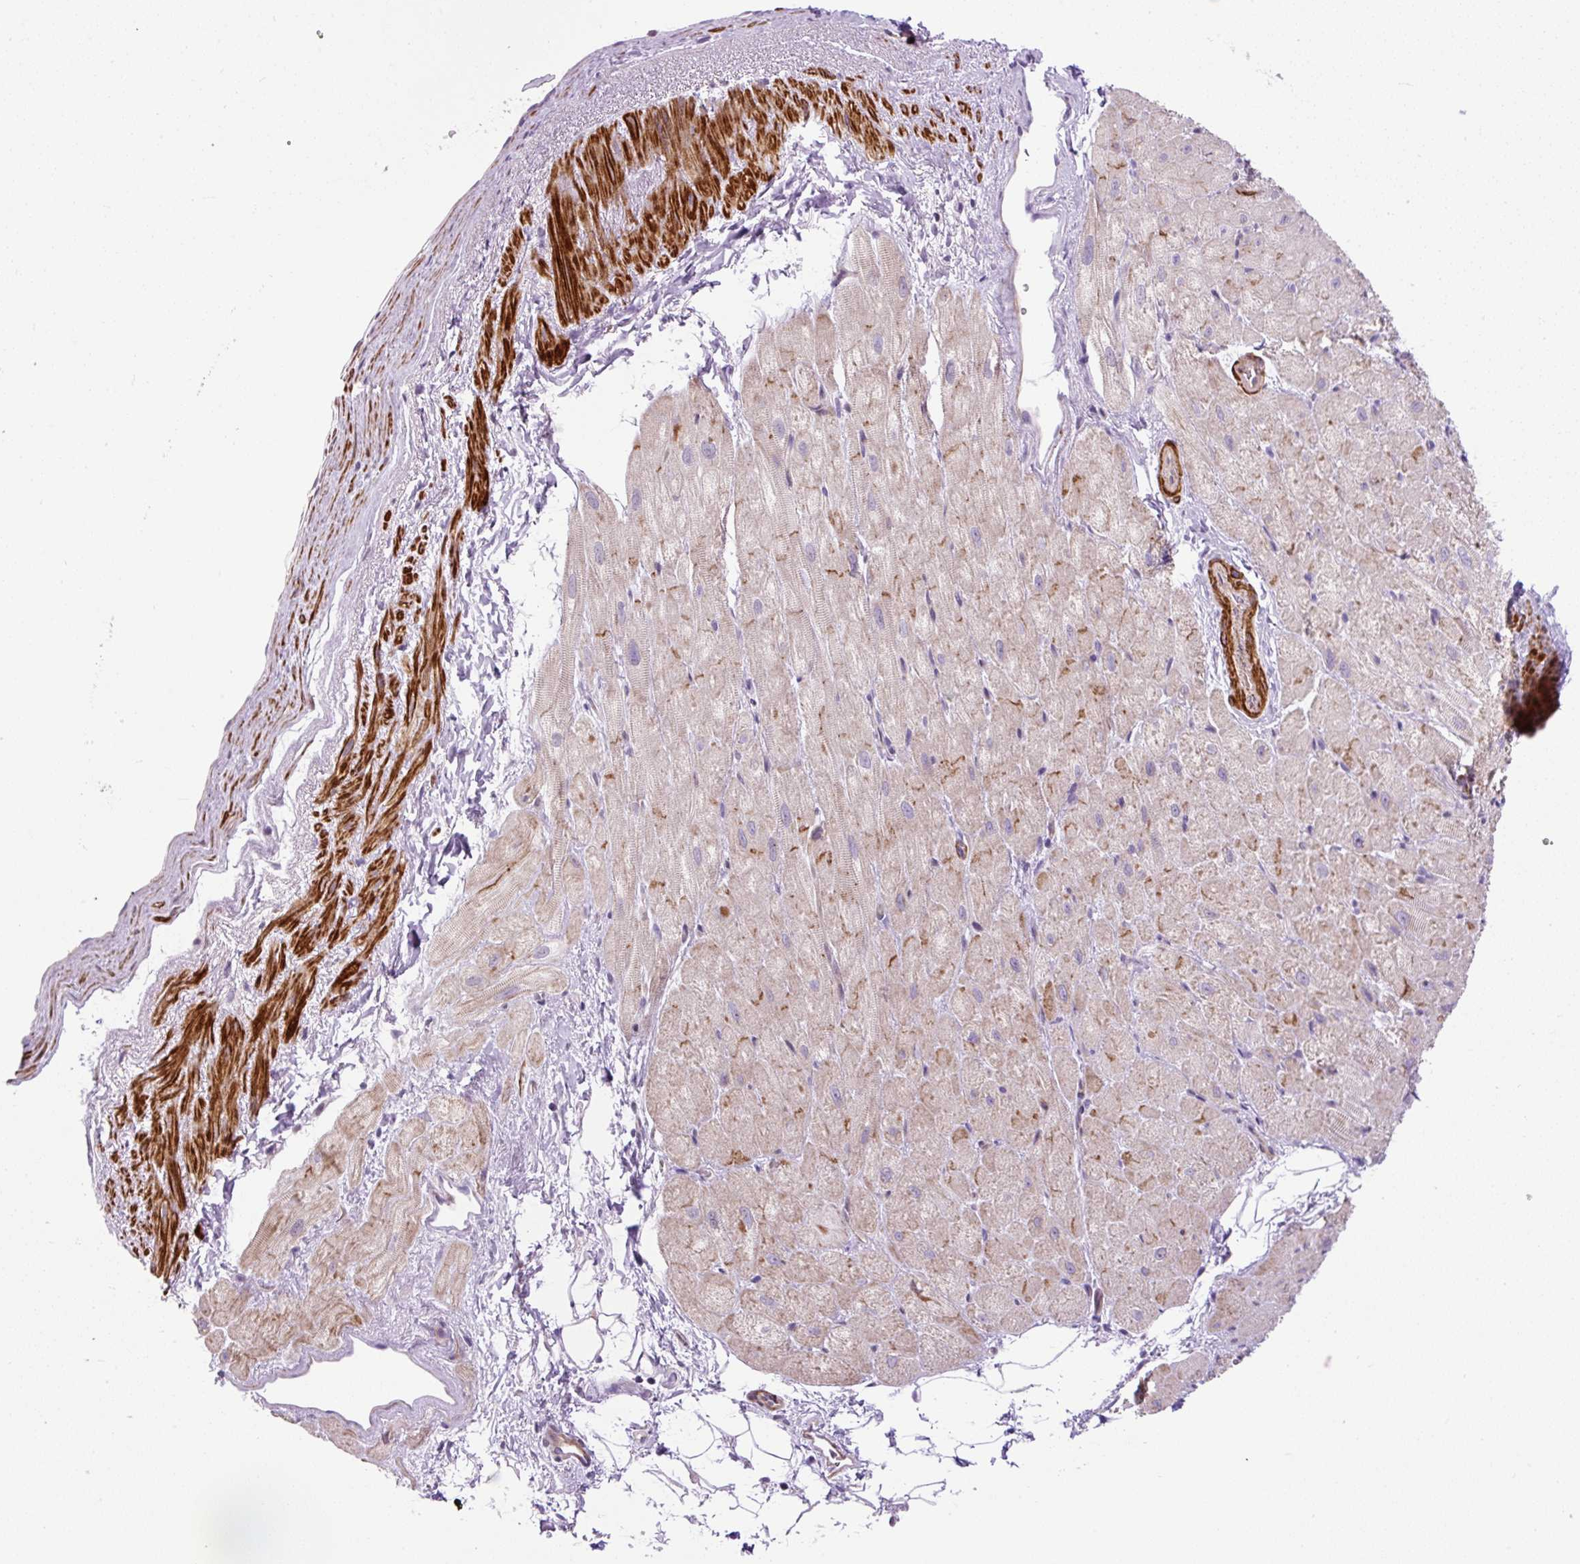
{"staining": {"intensity": "strong", "quantity": "25%-75%", "location": "cytoplasmic/membranous"}, "tissue": "heart muscle", "cell_type": "Cardiomyocytes", "image_type": "normal", "snomed": [{"axis": "morphology", "description": "Normal tissue, NOS"}, {"axis": "topography", "description": "Heart"}], "caption": "Strong cytoplasmic/membranous staining is appreciated in about 25%-75% of cardiomyocytes in benign heart muscle. (Brightfield microscopy of DAB IHC at high magnification).", "gene": "ZNF197", "patient": {"sex": "male", "age": 62}}